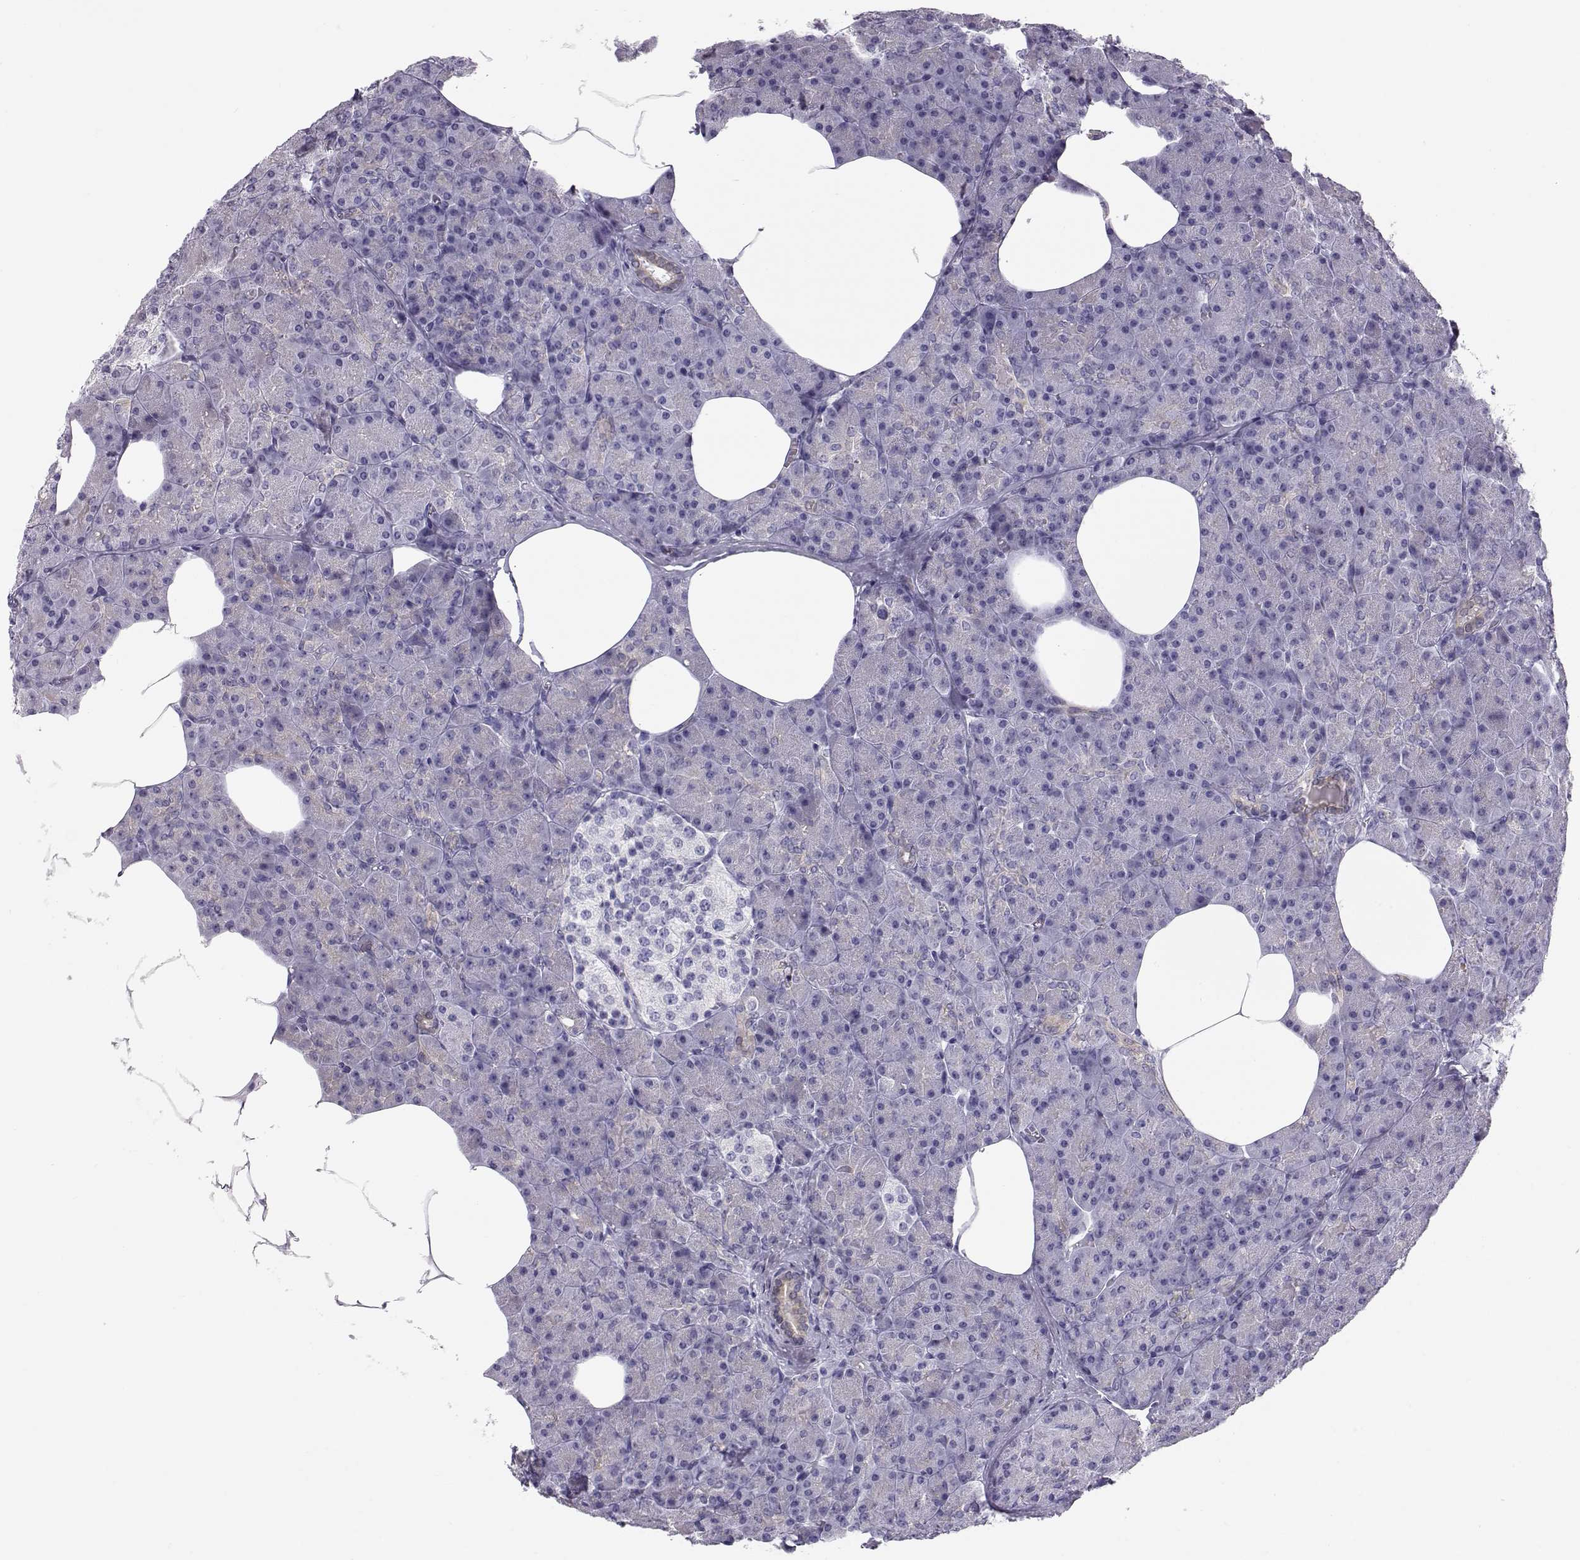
{"staining": {"intensity": "negative", "quantity": "none", "location": "none"}, "tissue": "pancreas", "cell_type": "Exocrine glandular cells", "image_type": "normal", "snomed": [{"axis": "morphology", "description": "Normal tissue, NOS"}, {"axis": "topography", "description": "Pancreas"}], "caption": "Histopathology image shows no protein expression in exocrine glandular cells of normal pancreas. (DAB IHC with hematoxylin counter stain).", "gene": "GPR26", "patient": {"sex": "female", "age": 45}}